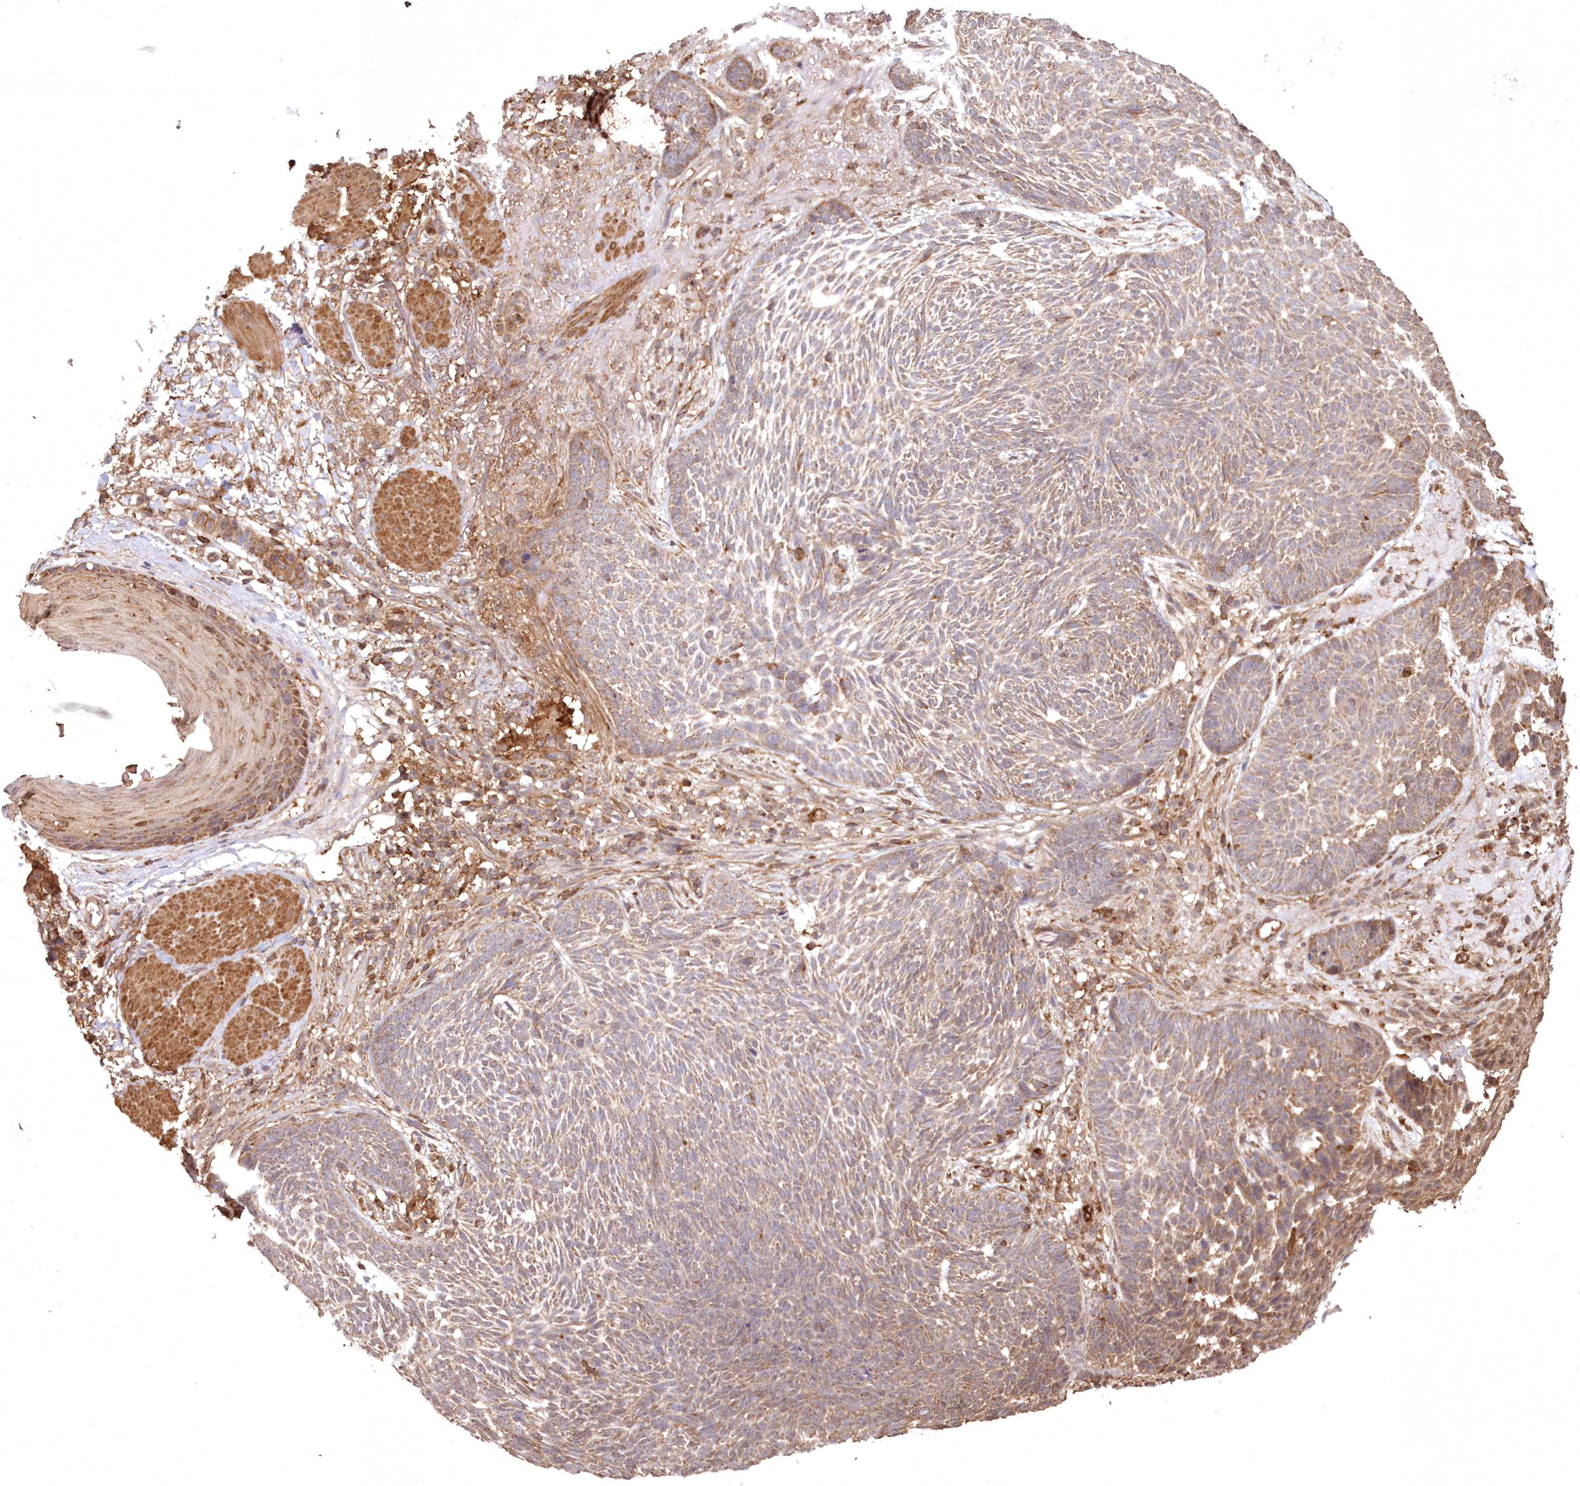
{"staining": {"intensity": "moderate", "quantity": ">75%", "location": "cytoplasmic/membranous"}, "tissue": "skin cancer", "cell_type": "Tumor cells", "image_type": "cancer", "snomed": [{"axis": "morphology", "description": "Normal tissue, NOS"}, {"axis": "morphology", "description": "Basal cell carcinoma"}, {"axis": "topography", "description": "Skin"}], "caption": "IHC micrograph of skin cancer (basal cell carcinoma) stained for a protein (brown), which demonstrates medium levels of moderate cytoplasmic/membranous positivity in approximately >75% of tumor cells.", "gene": "TMEM139", "patient": {"sex": "male", "age": 64}}